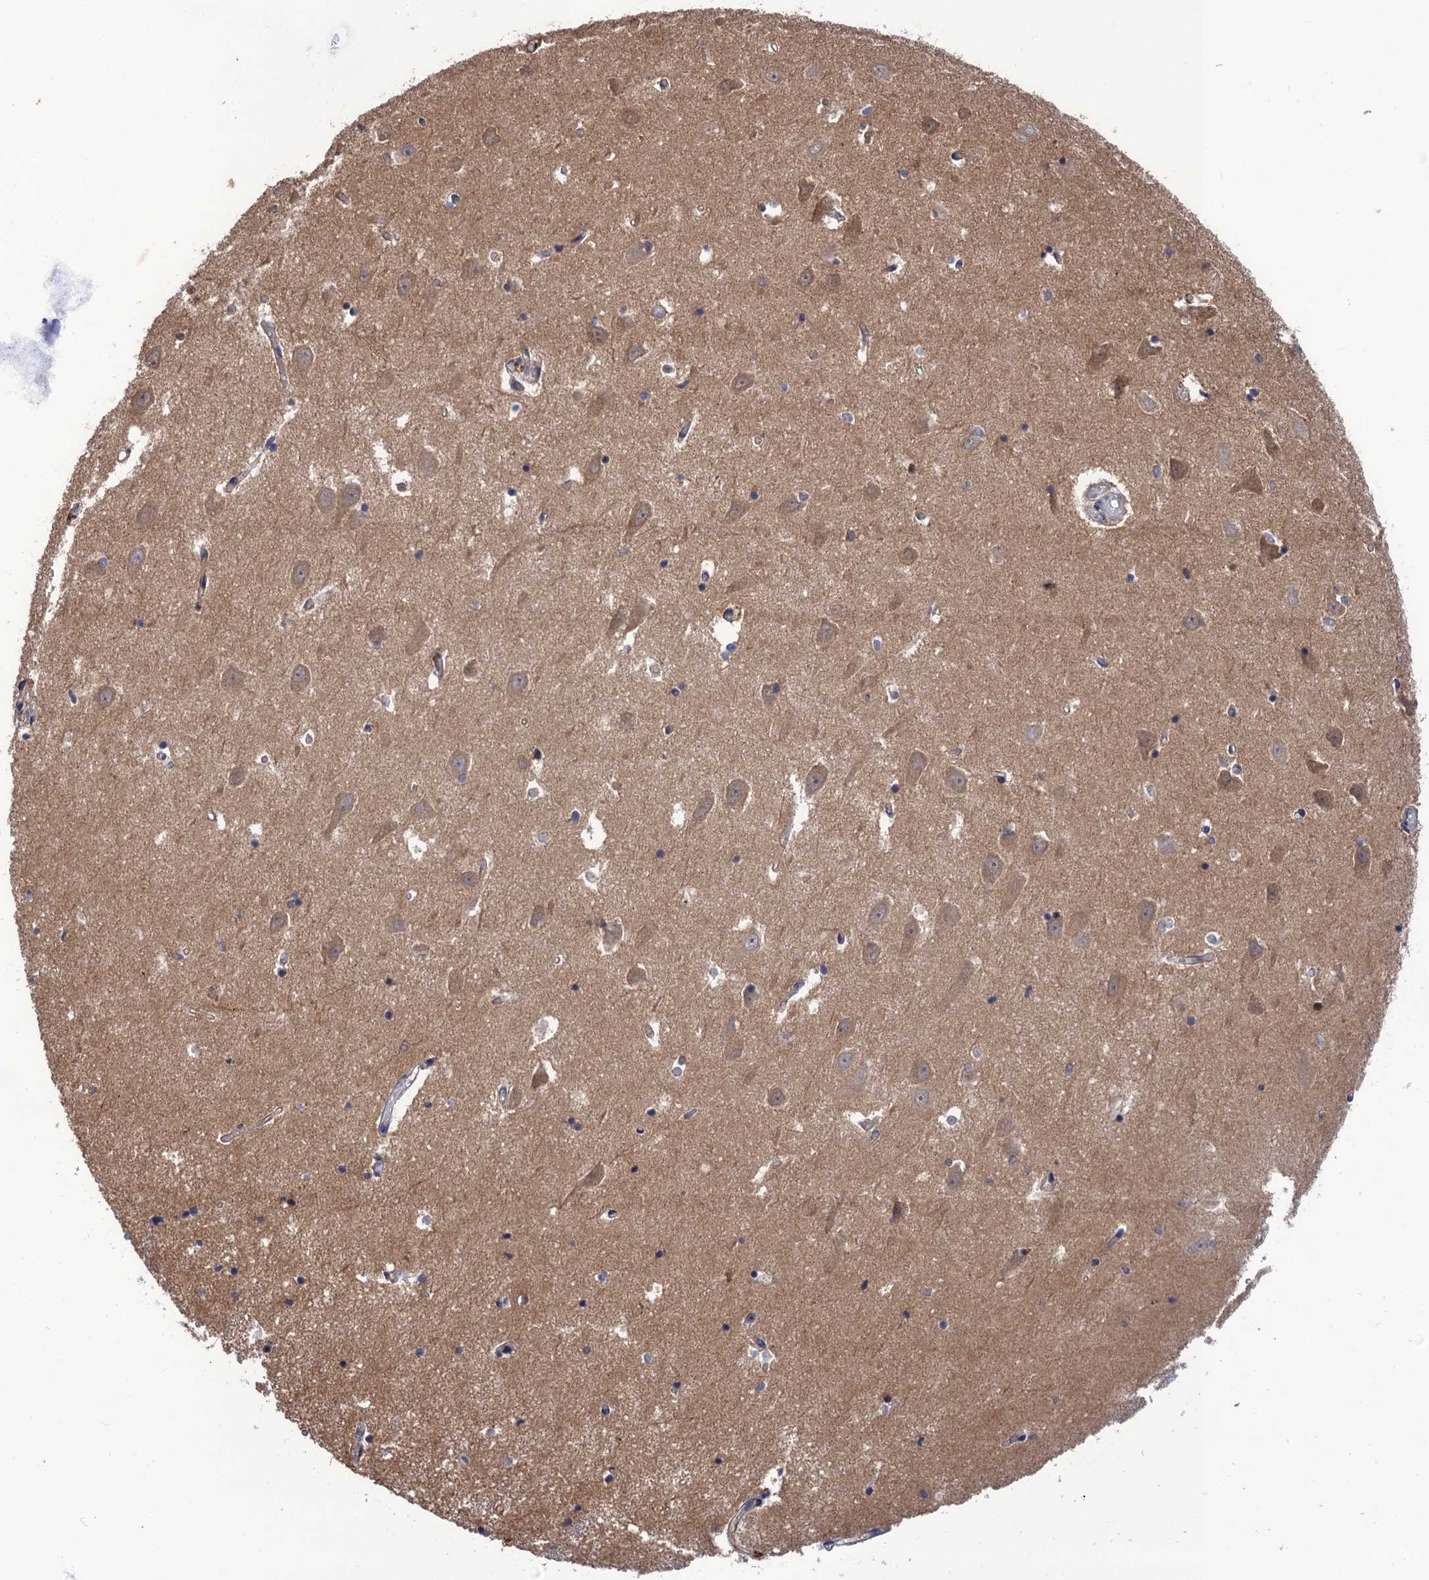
{"staining": {"intensity": "weak", "quantity": "<25%", "location": "cytoplasmic/membranous"}, "tissue": "hippocampus", "cell_type": "Glial cells", "image_type": "normal", "snomed": [{"axis": "morphology", "description": "Normal tissue, NOS"}, {"axis": "topography", "description": "Hippocampus"}], "caption": "High power microscopy photomicrograph of an IHC micrograph of unremarkable hippocampus, revealing no significant staining in glial cells.", "gene": "DGKA", "patient": {"sex": "male", "age": 70}}